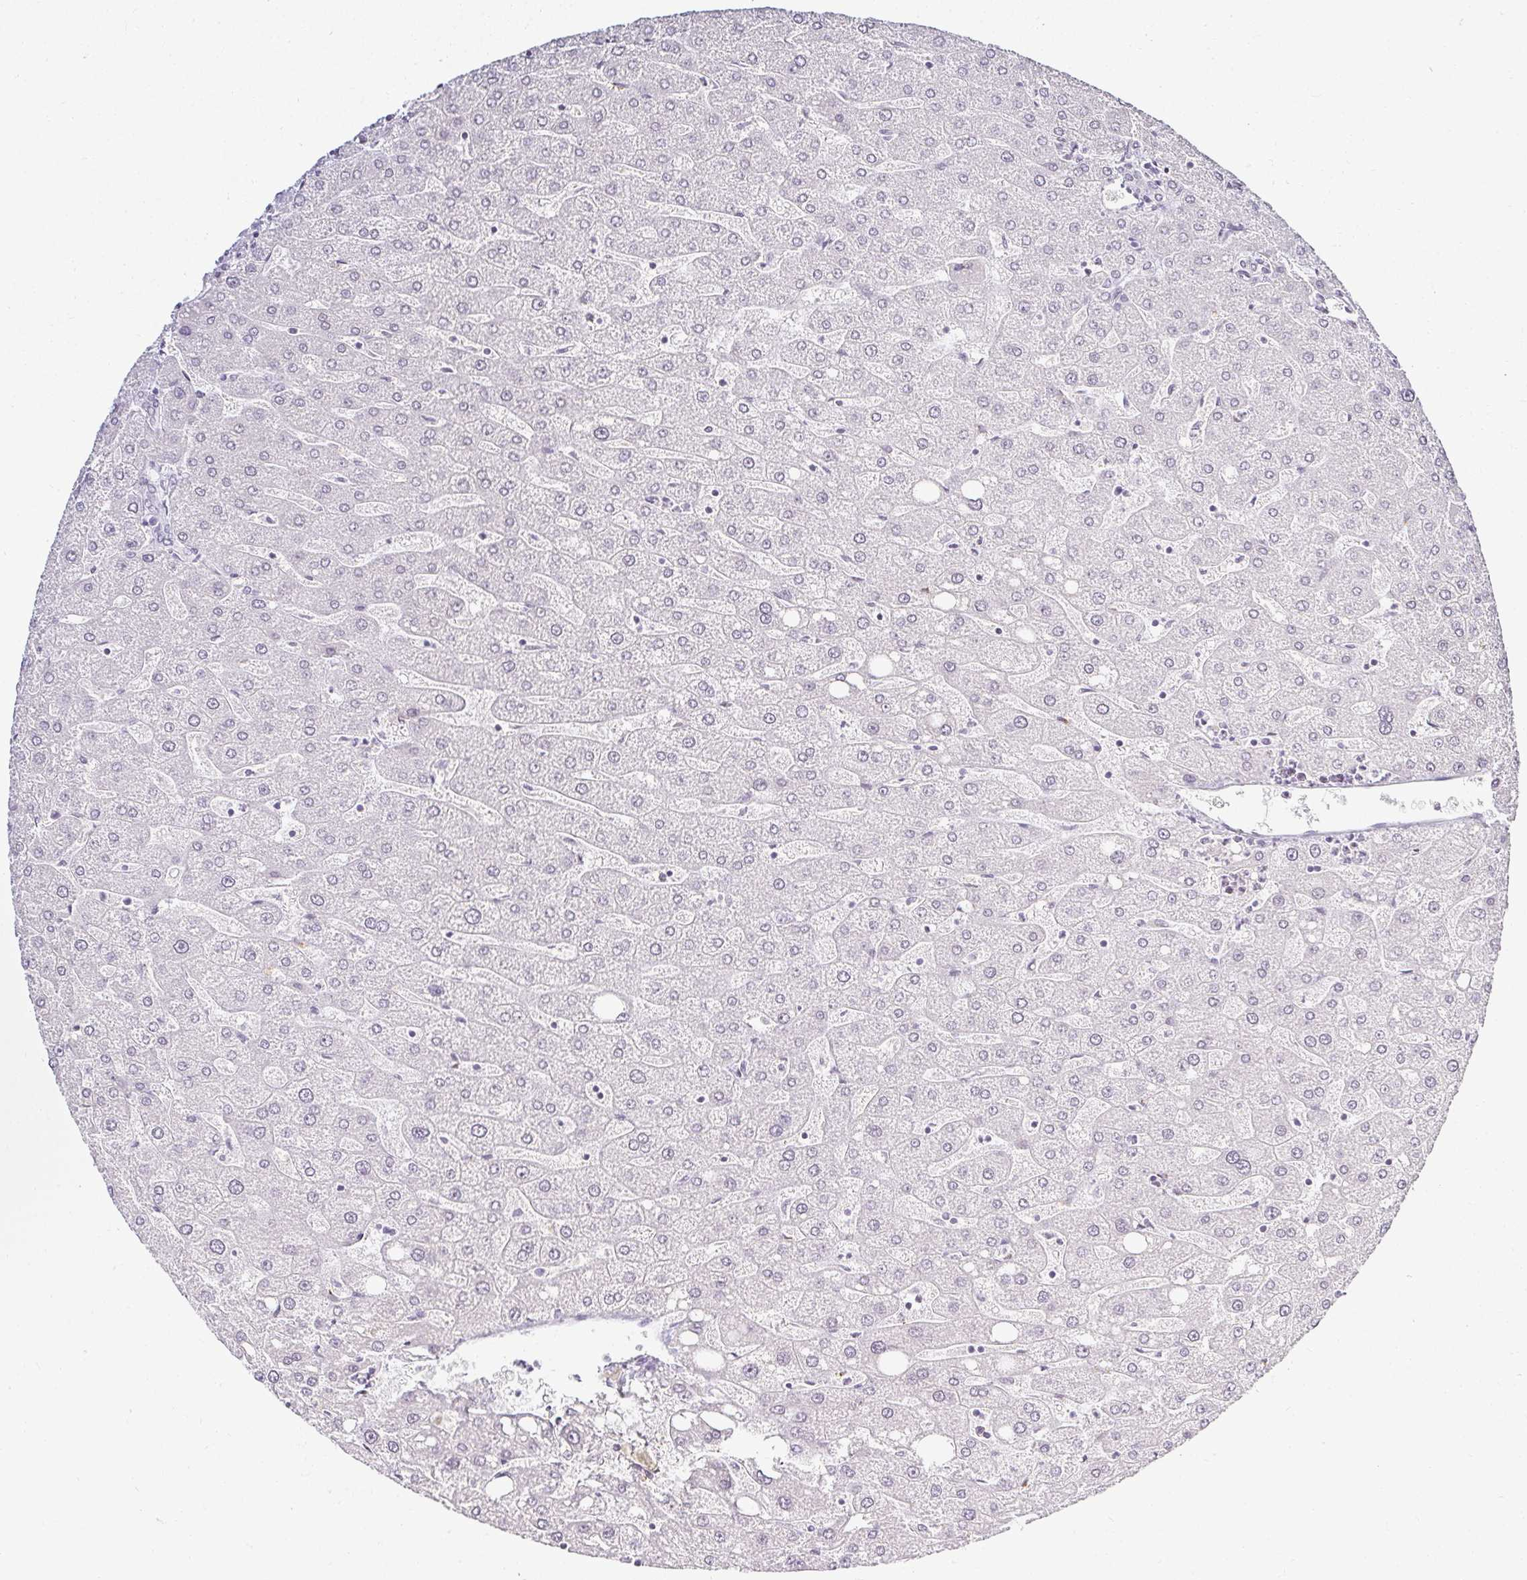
{"staining": {"intensity": "negative", "quantity": "none", "location": "none"}, "tissue": "liver", "cell_type": "Cholangiocytes", "image_type": "normal", "snomed": [{"axis": "morphology", "description": "Normal tissue, NOS"}, {"axis": "topography", "description": "Liver"}], "caption": "An IHC image of benign liver is shown. There is no staining in cholangiocytes of liver.", "gene": "ACAN", "patient": {"sex": "male", "age": 67}}